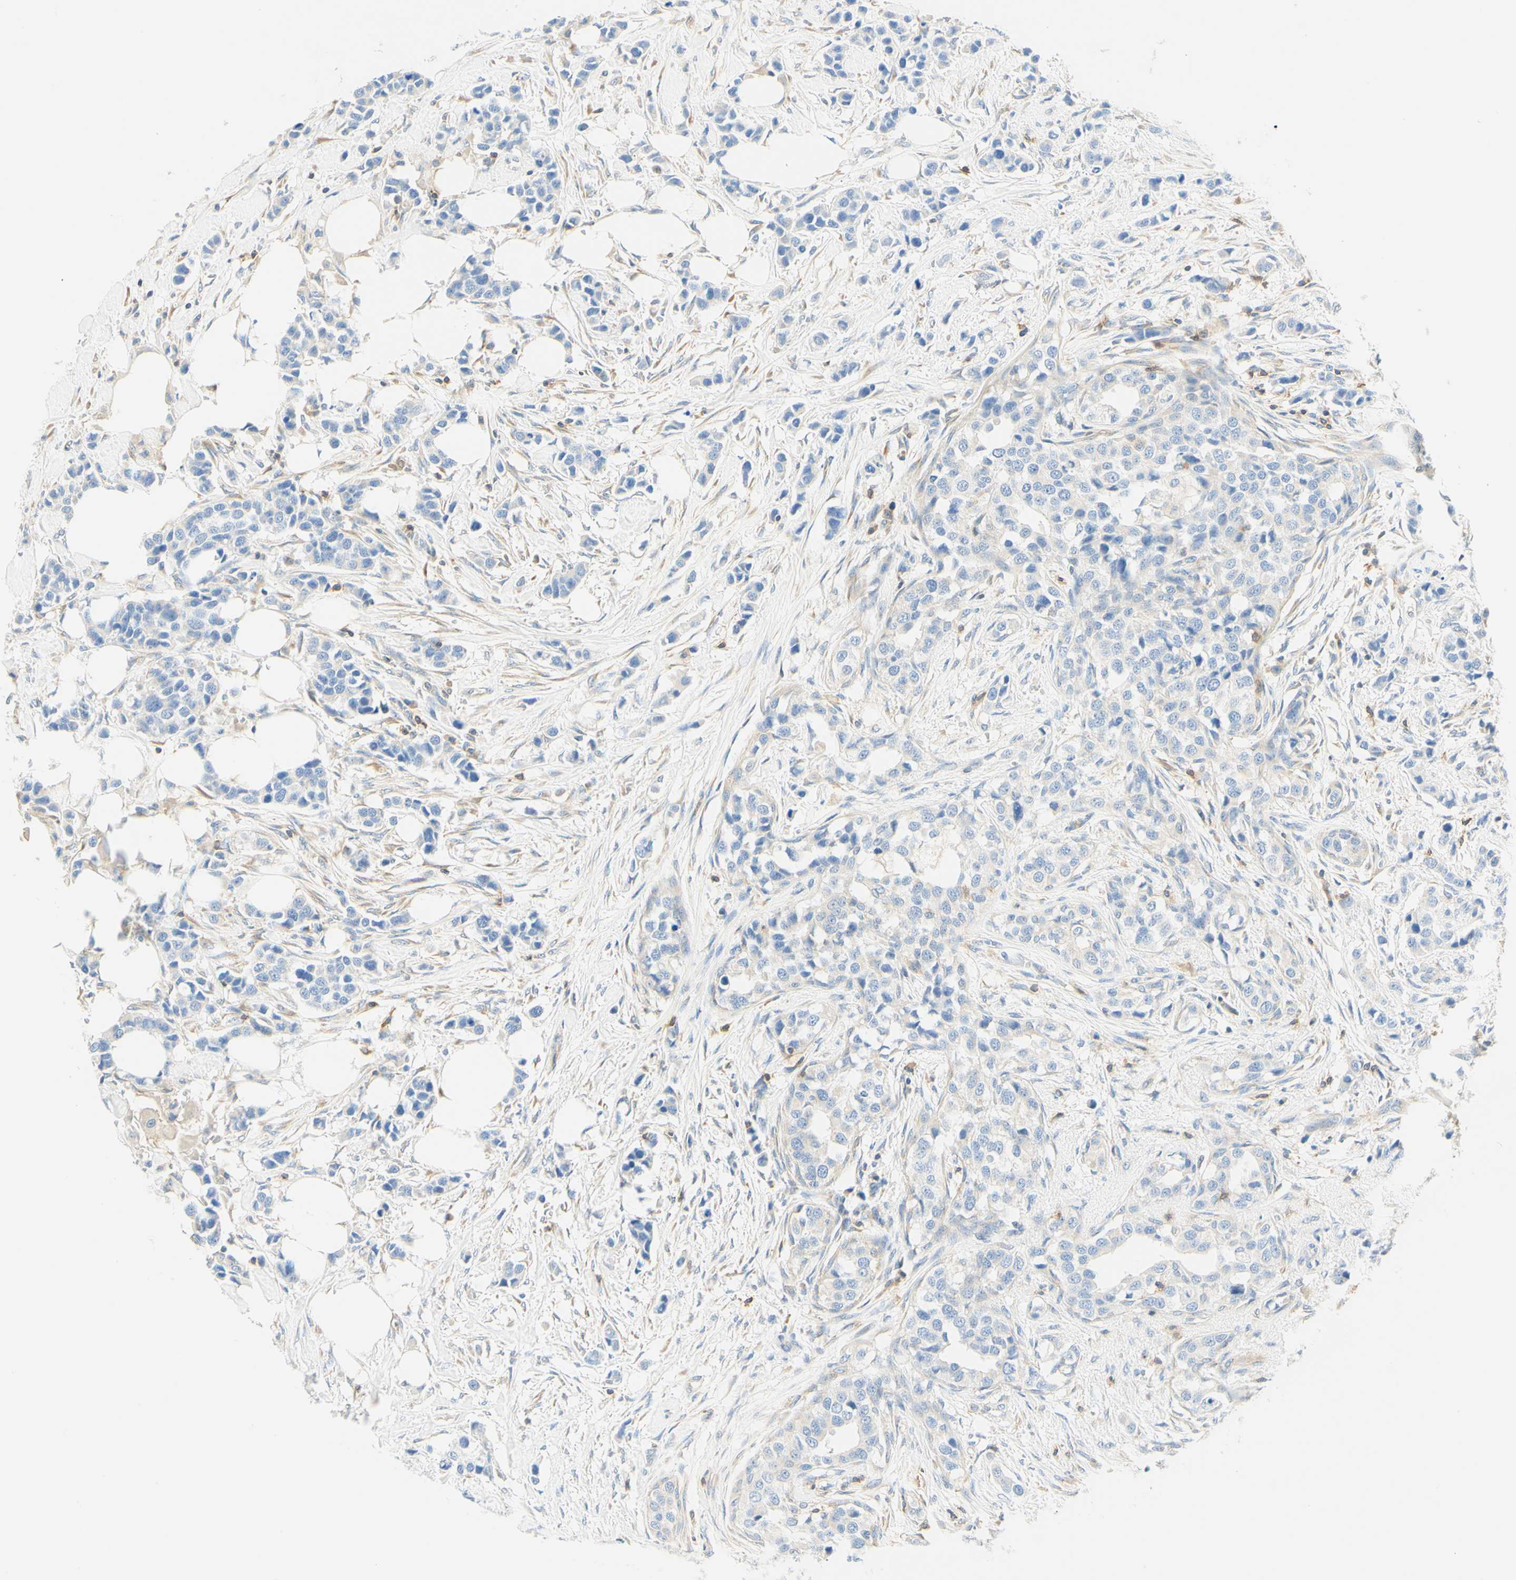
{"staining": {"intensity": "negative", "quantity": "none", "location": "none"}, "tissue": "breast cancer", "cell_type": "Tumor cells", "image_type": "cancer", "snomed": [{"axis": "morphology", "description": "Normal tissue, NOS"}, {"axis": "morphology", "description": "Duct carcinoma"}, {"axis": "topography", "description": "Breast"}], "caption": "This is an IHC micrograph of breast invasive ductal carcinoma. There is no staining in tumor cells.", "gene": "LAT", "patient": {"sex": "female", "age": 50}}